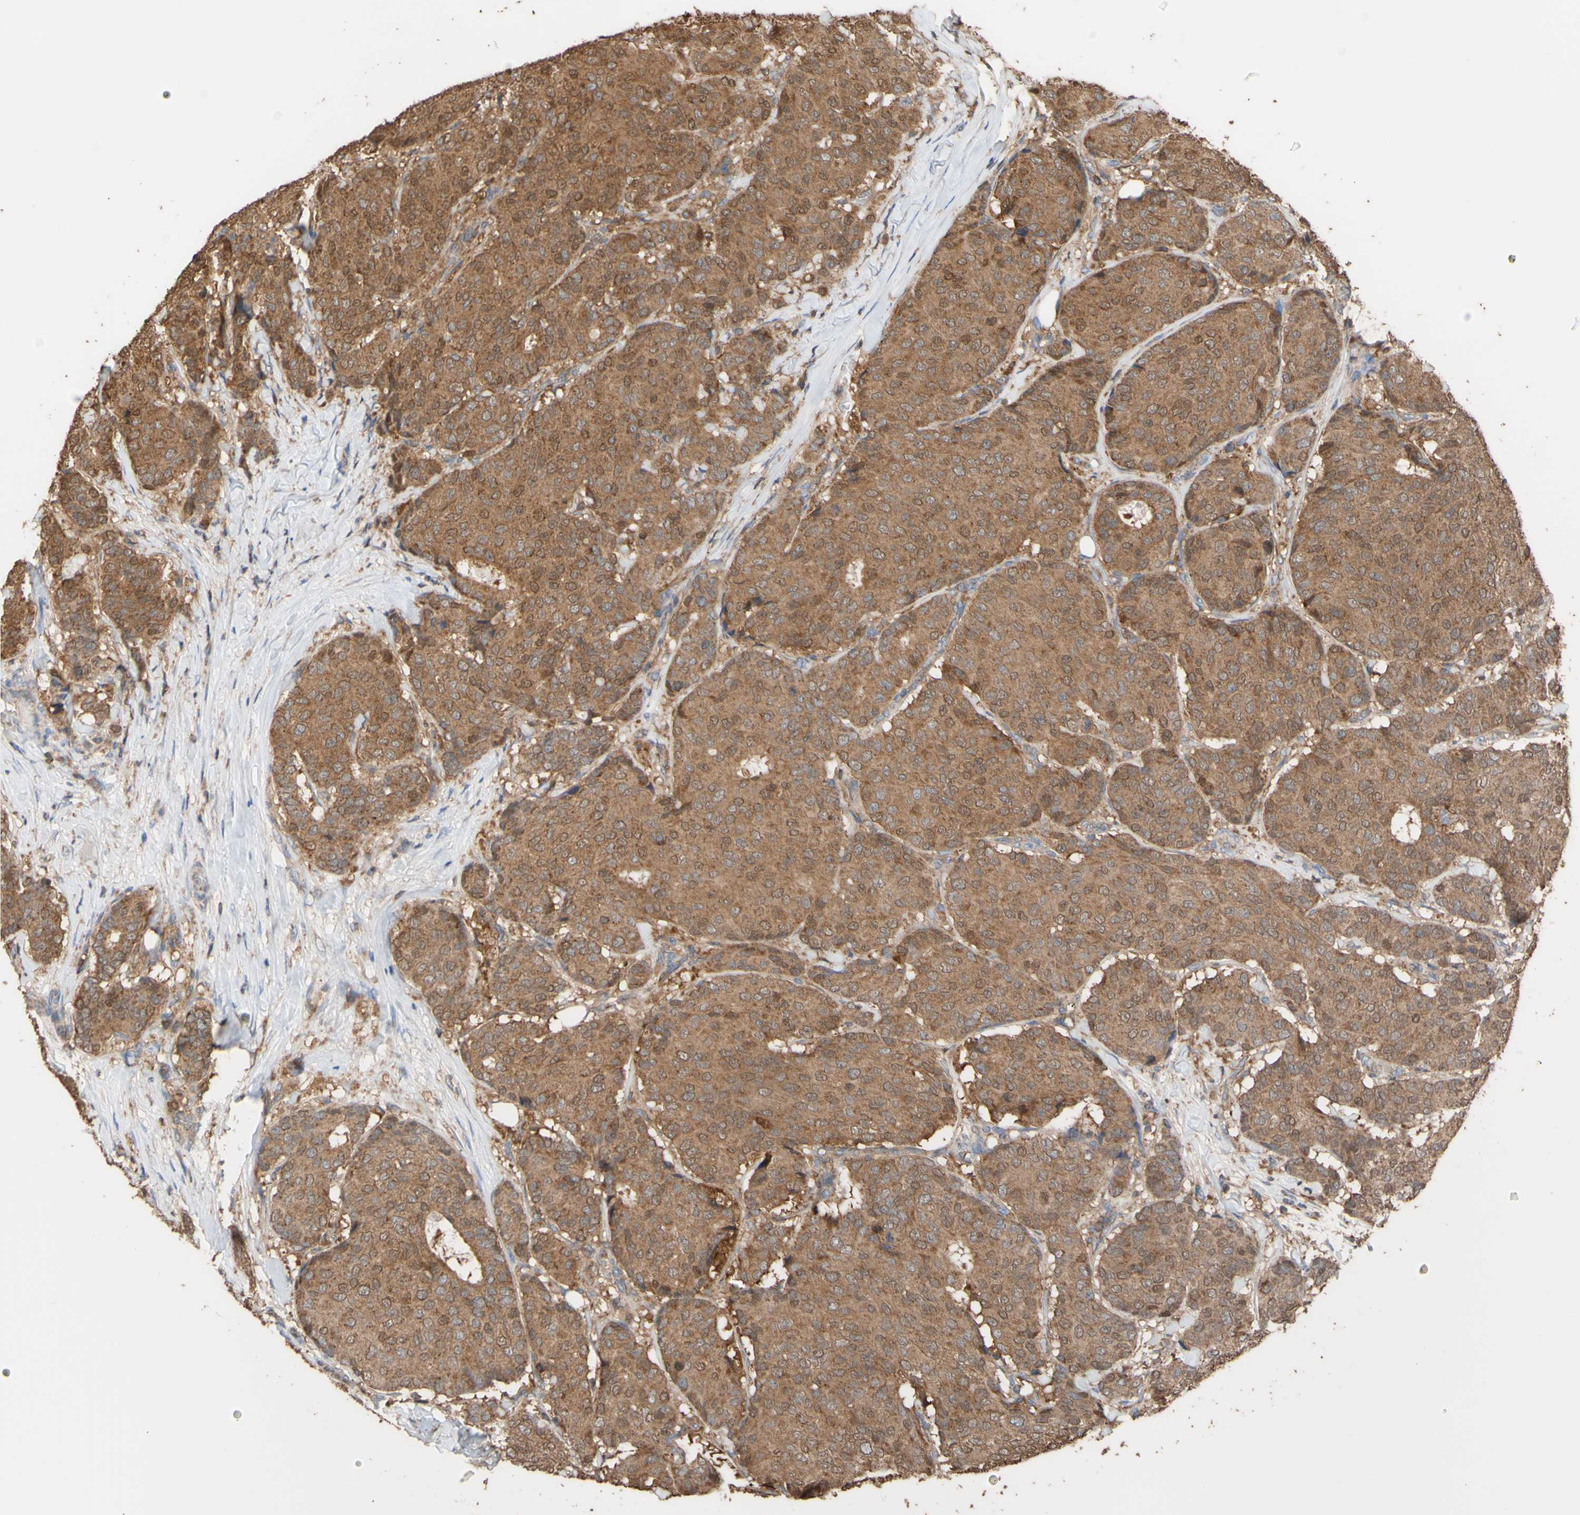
{"staining": {"intensity": "moderate", "quantity": ">75%", "location": "cytoplasmic/membranous"}, "tissue": "breast cancer", "cell_type": "Tumor cells", "image_type": "cancer", "snomed": [{"axis": "morphology", "description": "Duct carcinoma"}, {"axis": "topography", "description": "Breast"}], "caption": "Brown immunohistochemical staining in breast cancer (infiltrating ductal carcinoma) demonstrates moderate cytoplasmic/membranous positivity in about >75% of tumor cells.", "gene": "ALDH9A1", "patient": {"sex": "female", "age": 75}}